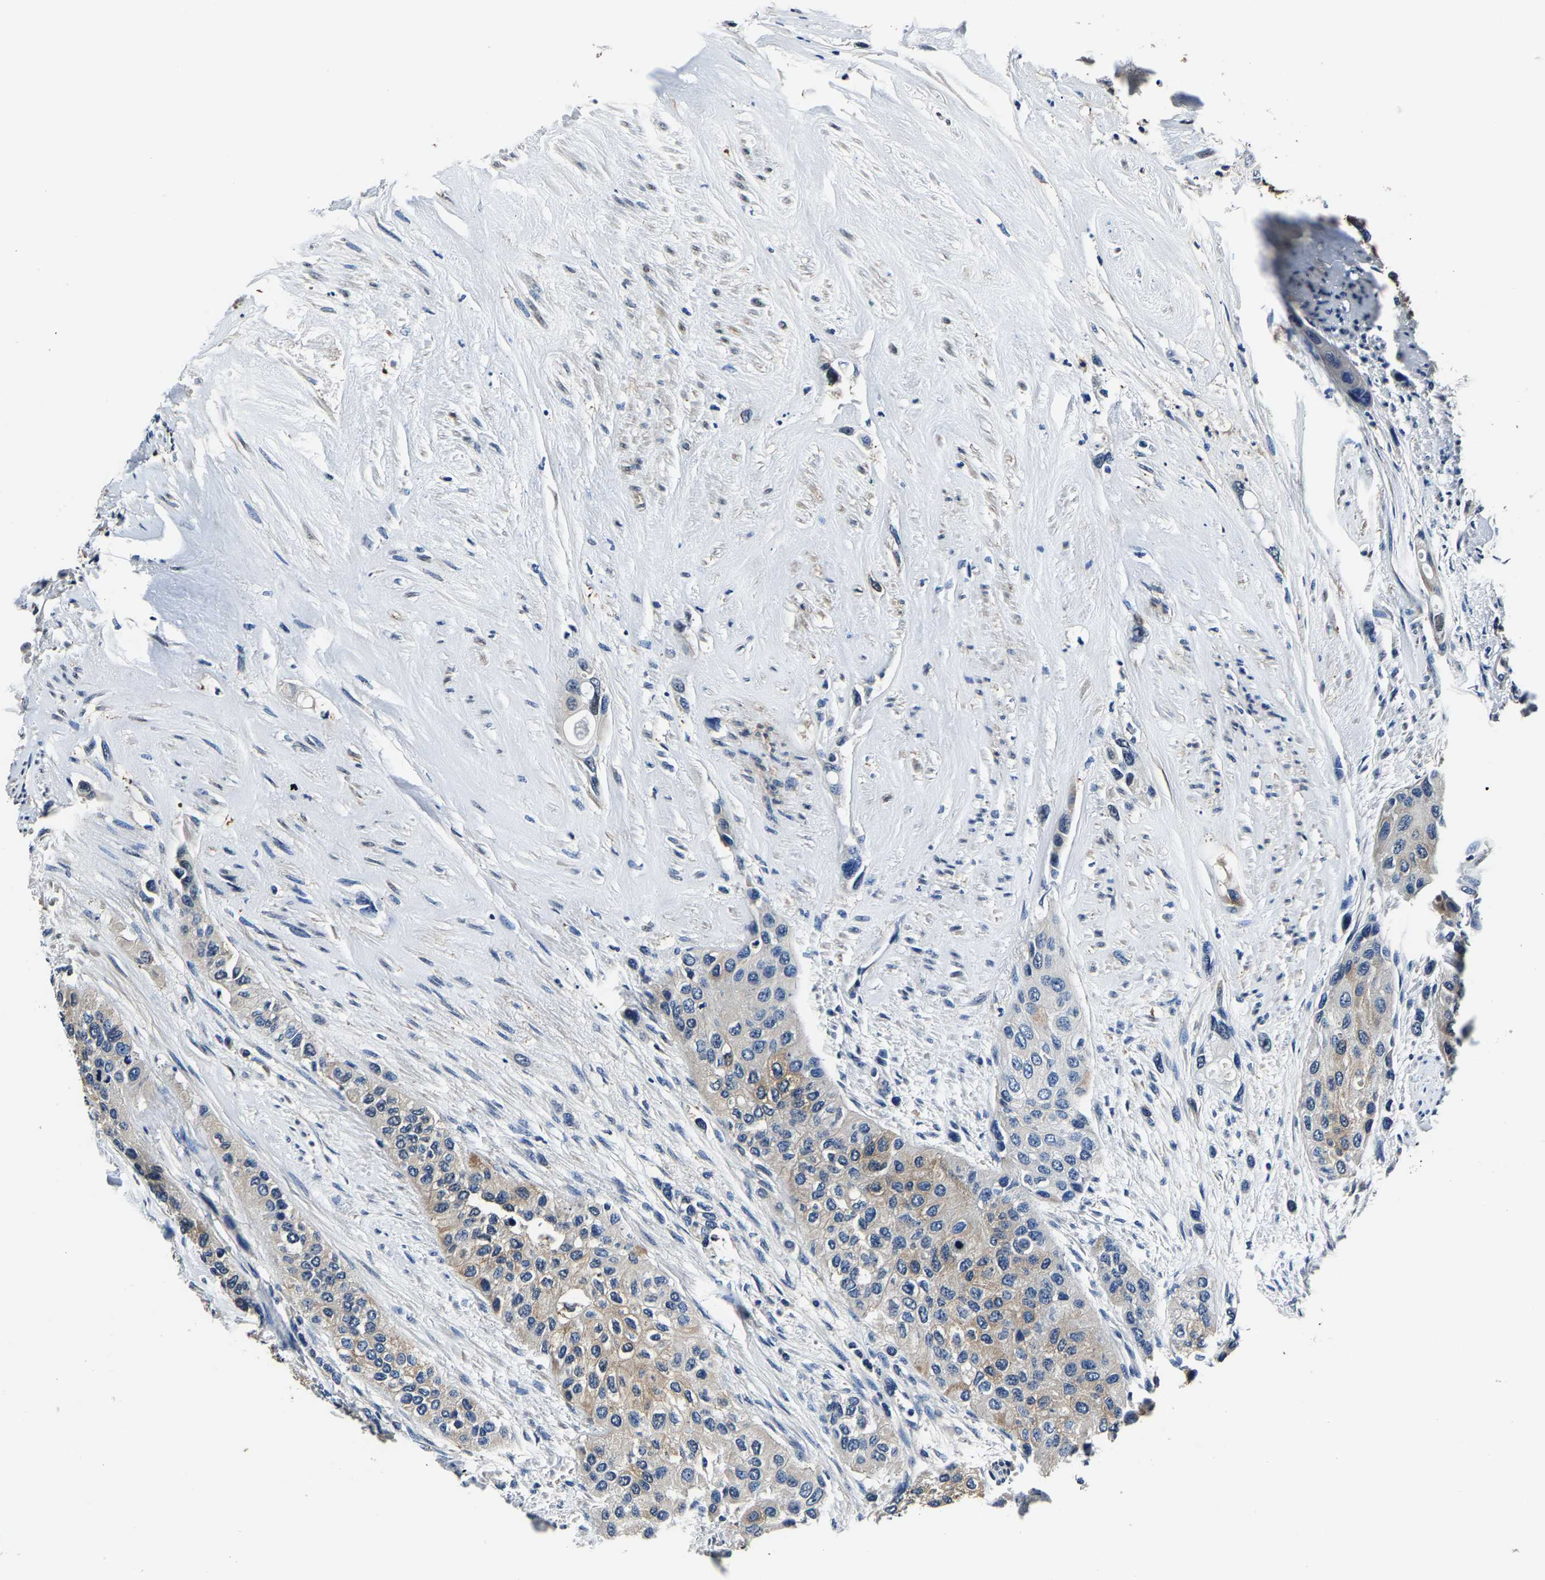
{"staining": {"intensity": "weak", "quantity": "25%-75%", "location": "cytoplasmic/membranous"}, "tissue": "urothelial cancer", "cell_type": "Tumor cells", "image_type": "cancer", "snomed": [{"axis": "morphology", "description": "Urothelial carcinoma, High grade"}, {"axis": "topography", "description": "Urinary bladder"}], "caption": "This image demonstrates urothelial cancer stained with immunohistochemistry to label a protein in brown. The cytoplasmic/membranous of tumor cells show weak positivity for the protein. Nuclei are counter-stained blue.", "gene": "ALDOB", "patient": {"sex": "female", "age": 56}}